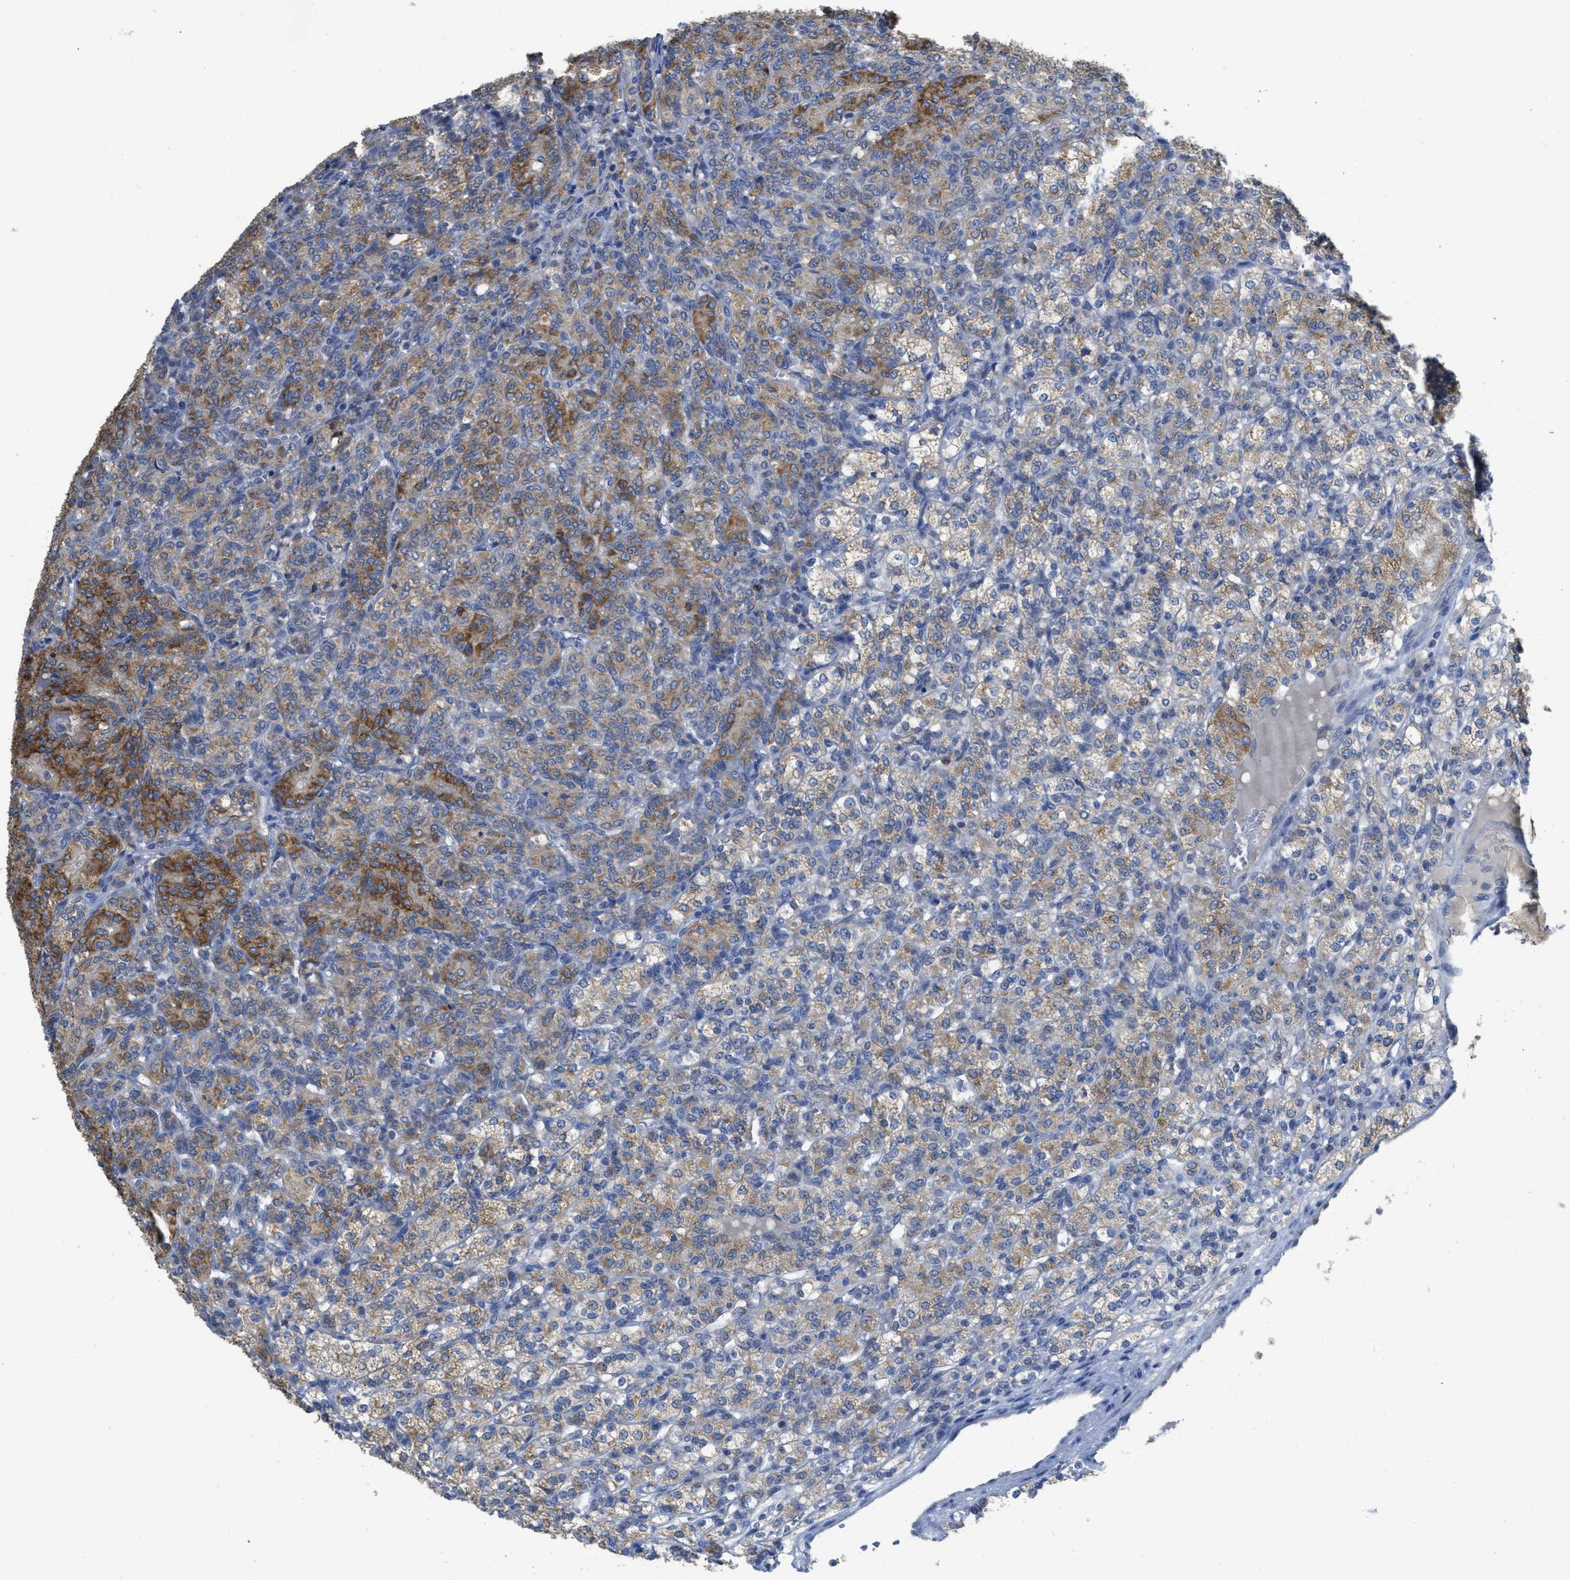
{"staining": {"intensity": "moderate", "quantity": "25%-75%", "location": "cytoplasmic/membranous"}, "tissue": "renal cancer", "cell_type": "Tumor cells", "image_type": "cancer", "snomed": [{"axis": "morphology", "description": "Adenocarcinoma, NOS"}, {"axis": "topography", "description": "Kidney"}], "caption": "Immunohistochemical staining of renal cancer exhibits medium levels of moderate cytoplasmic/membranous positivity in approximately 25%-75% of tumor cells.", "gene": "SFXN2", "patient": {"sex": "male", "age": 77}}